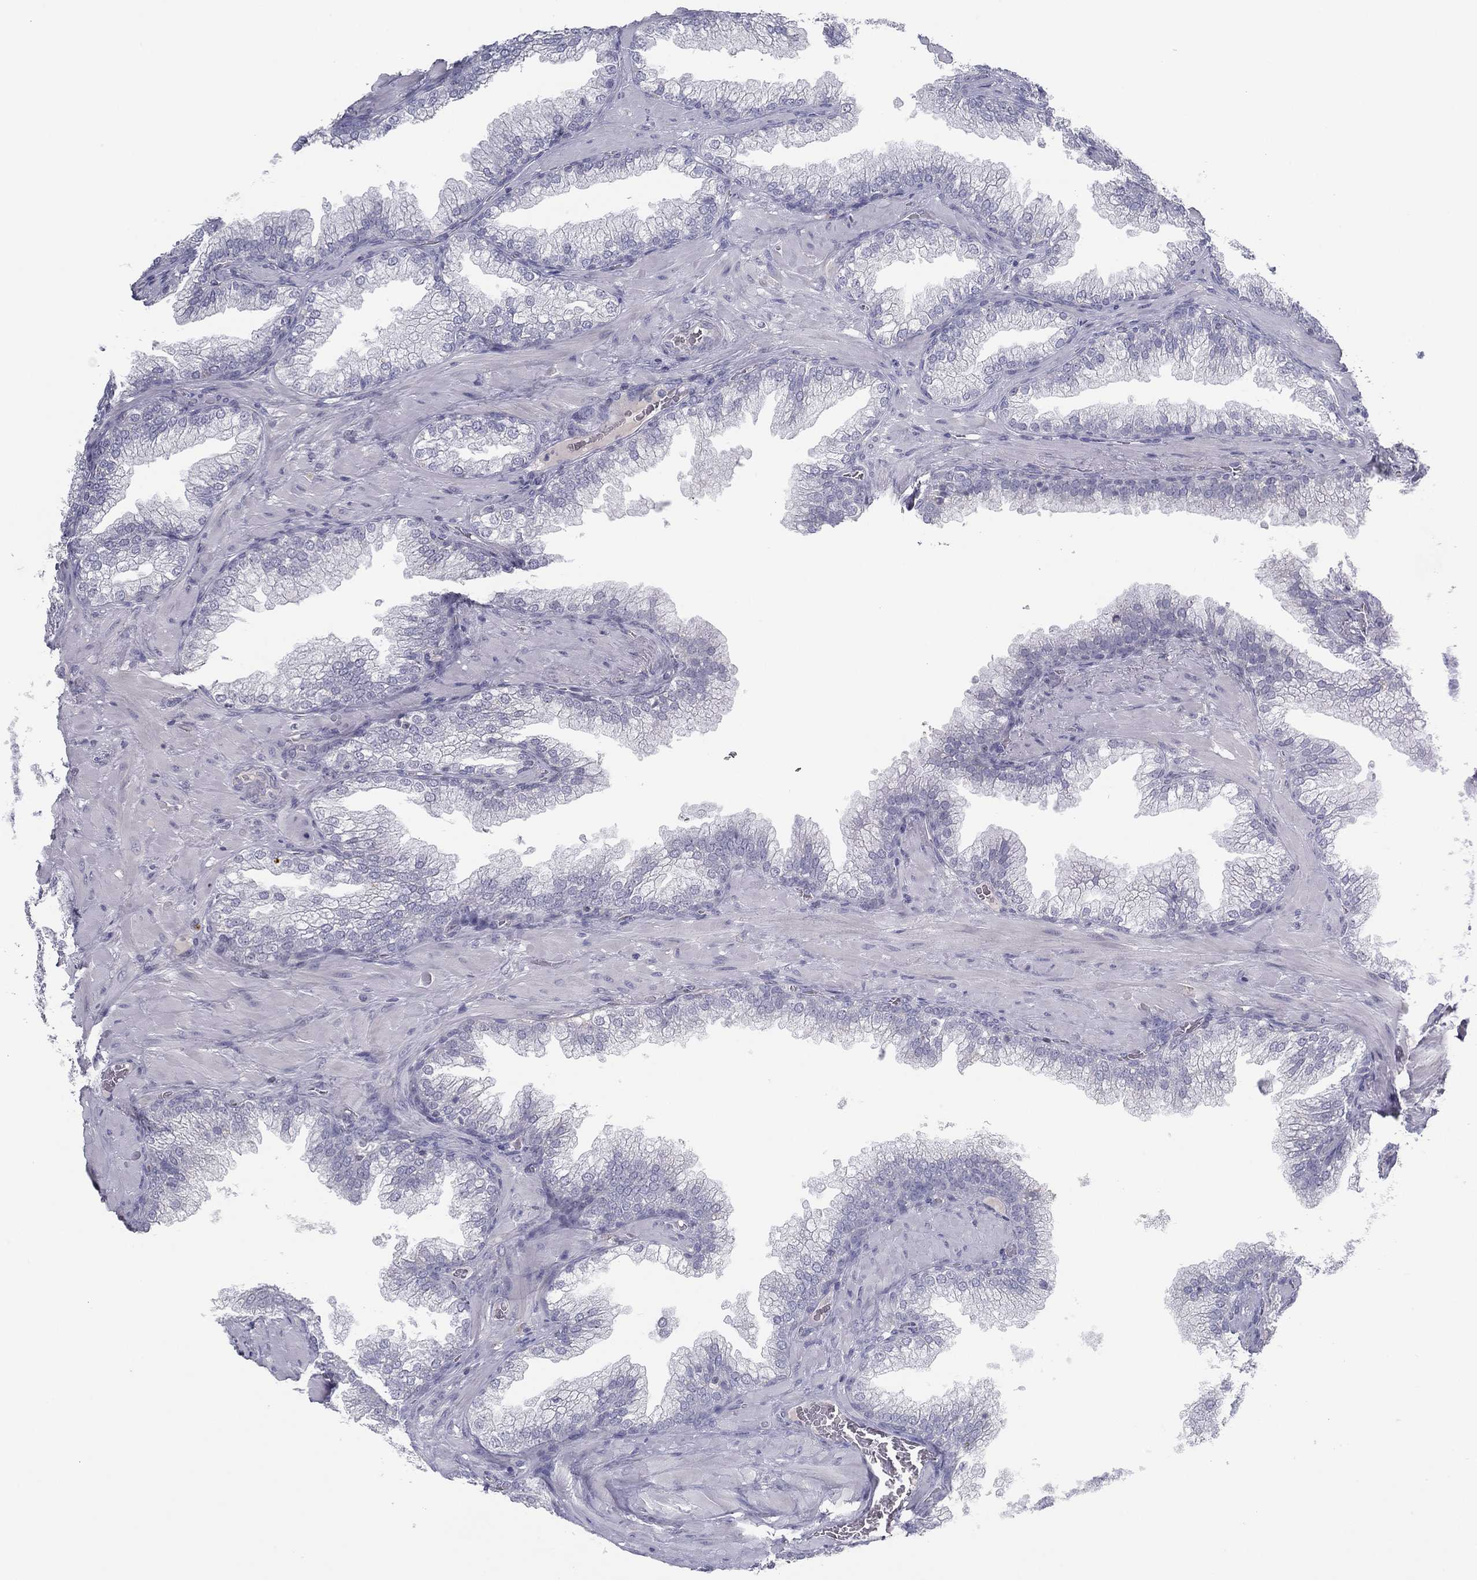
{"staining": {"intensity": "negative", "quantity": "none", "location": "none"}, "tissue": "prostate cancer", "cell_type": "Tumor cells", "image_type": "cancer", "snomed": [{"axis": "morphology", "description": "Adenocarcinoma, Low grade"}, {"axis": "topography", "description": "Prostate"}], "caption": "Immunohistochemical staining of human prostate cancer (low-grade adenocarcinoma) reveals no significant expression in tumor cells.", "gene": "CPT1B", "patient": {"sex": "male", "age": 57}}